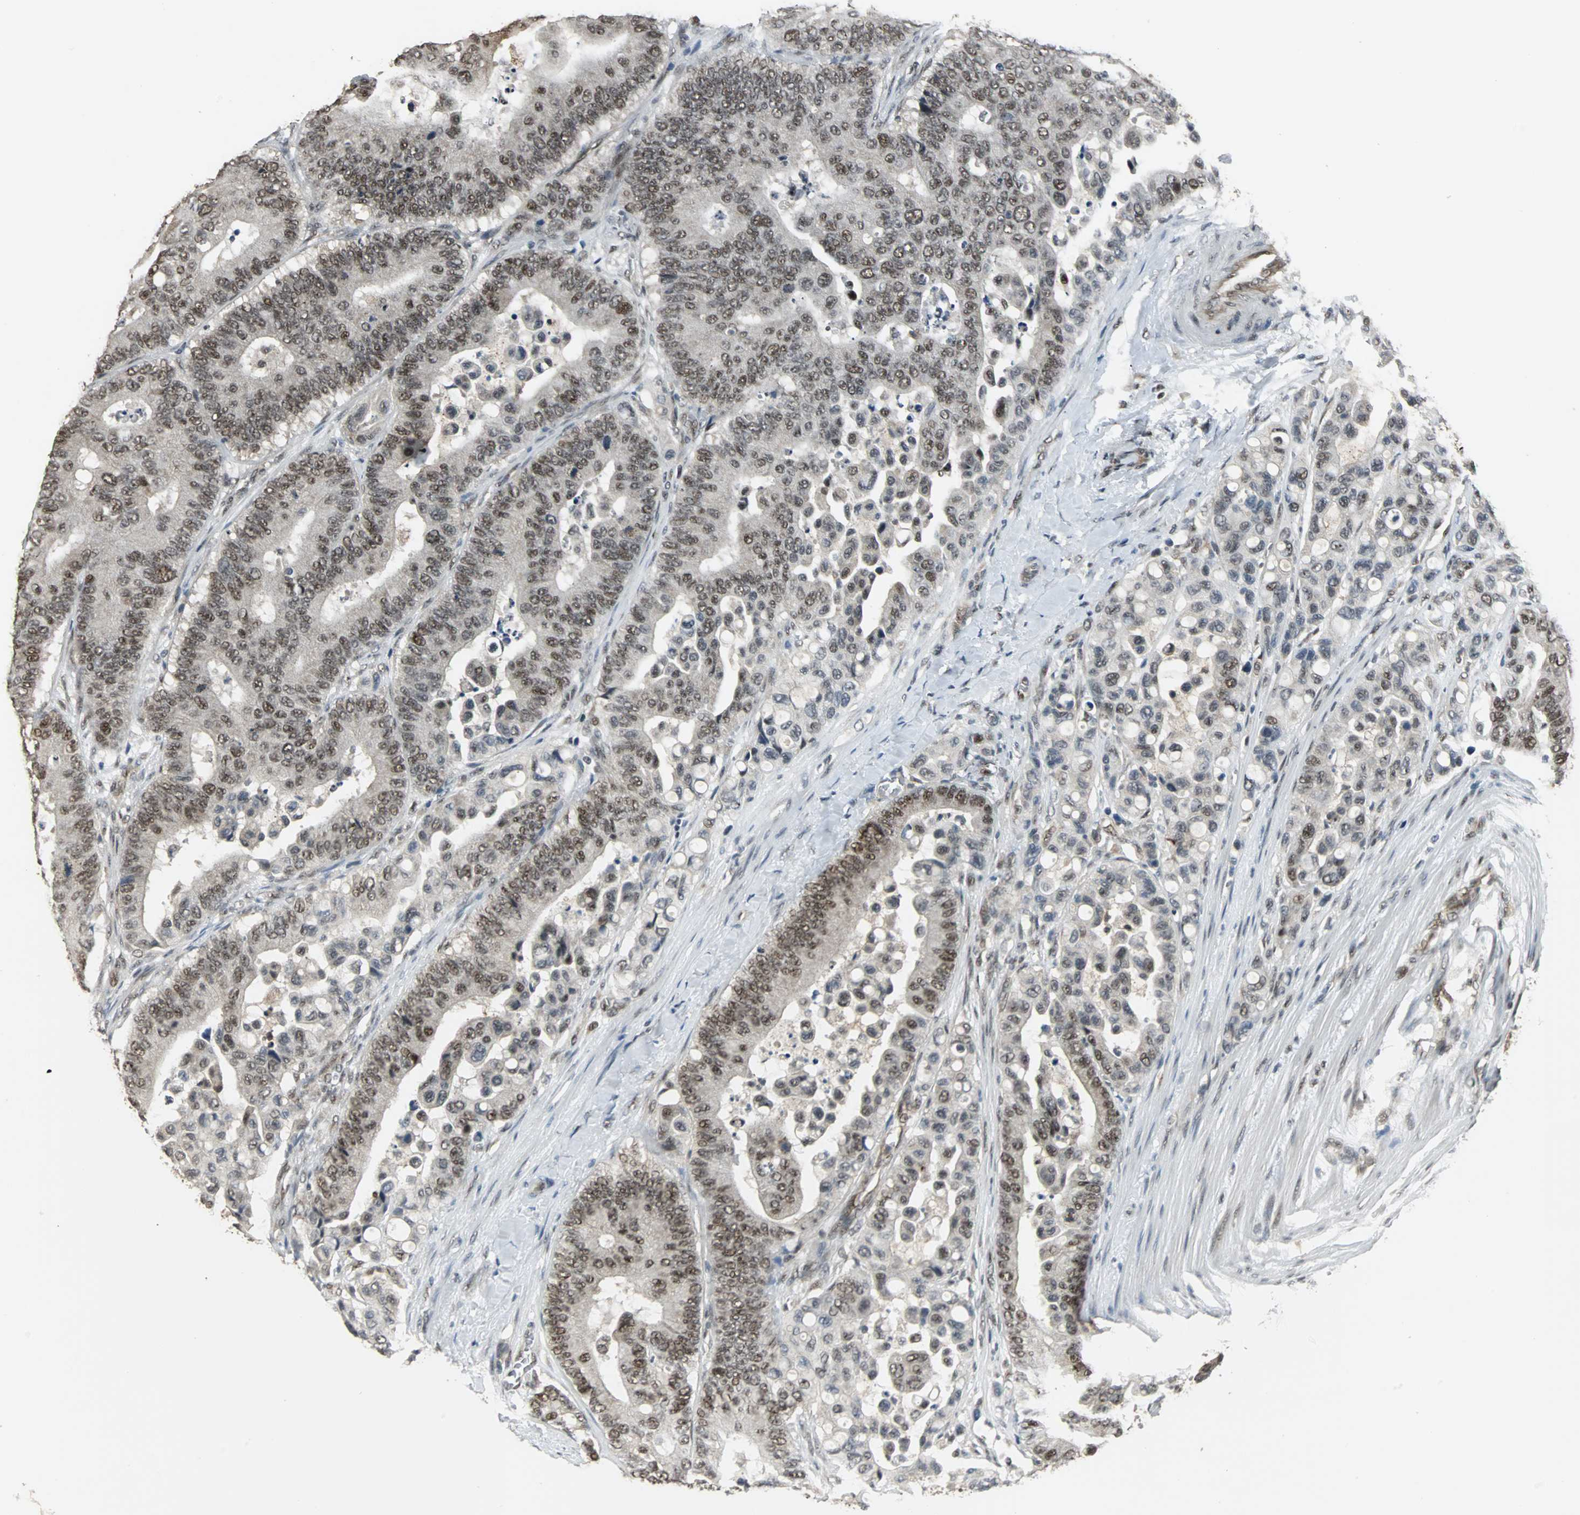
{"staining": {"intensity": "strong", "quantity": ">75%", "location": "nuclear"}, "tissue": "colorectal cancer", "cell_type": "Tumor cells", "image_type": "cancer", "snomed": [{"axis": "morphology", "description": "Normal tissue, NOS"}, {"axis": "morphology", "description": "Adenocarcinoma, NOS"}, {"axis": "topography", "description": "Colon"}], "caption": "A brown stain labels strong nuclear staining of a protein in human colorectal cancer (adenocarcinoma) tumor cells.", "gene": "MED4", "patient": {"sex": "male", "age": 82}}